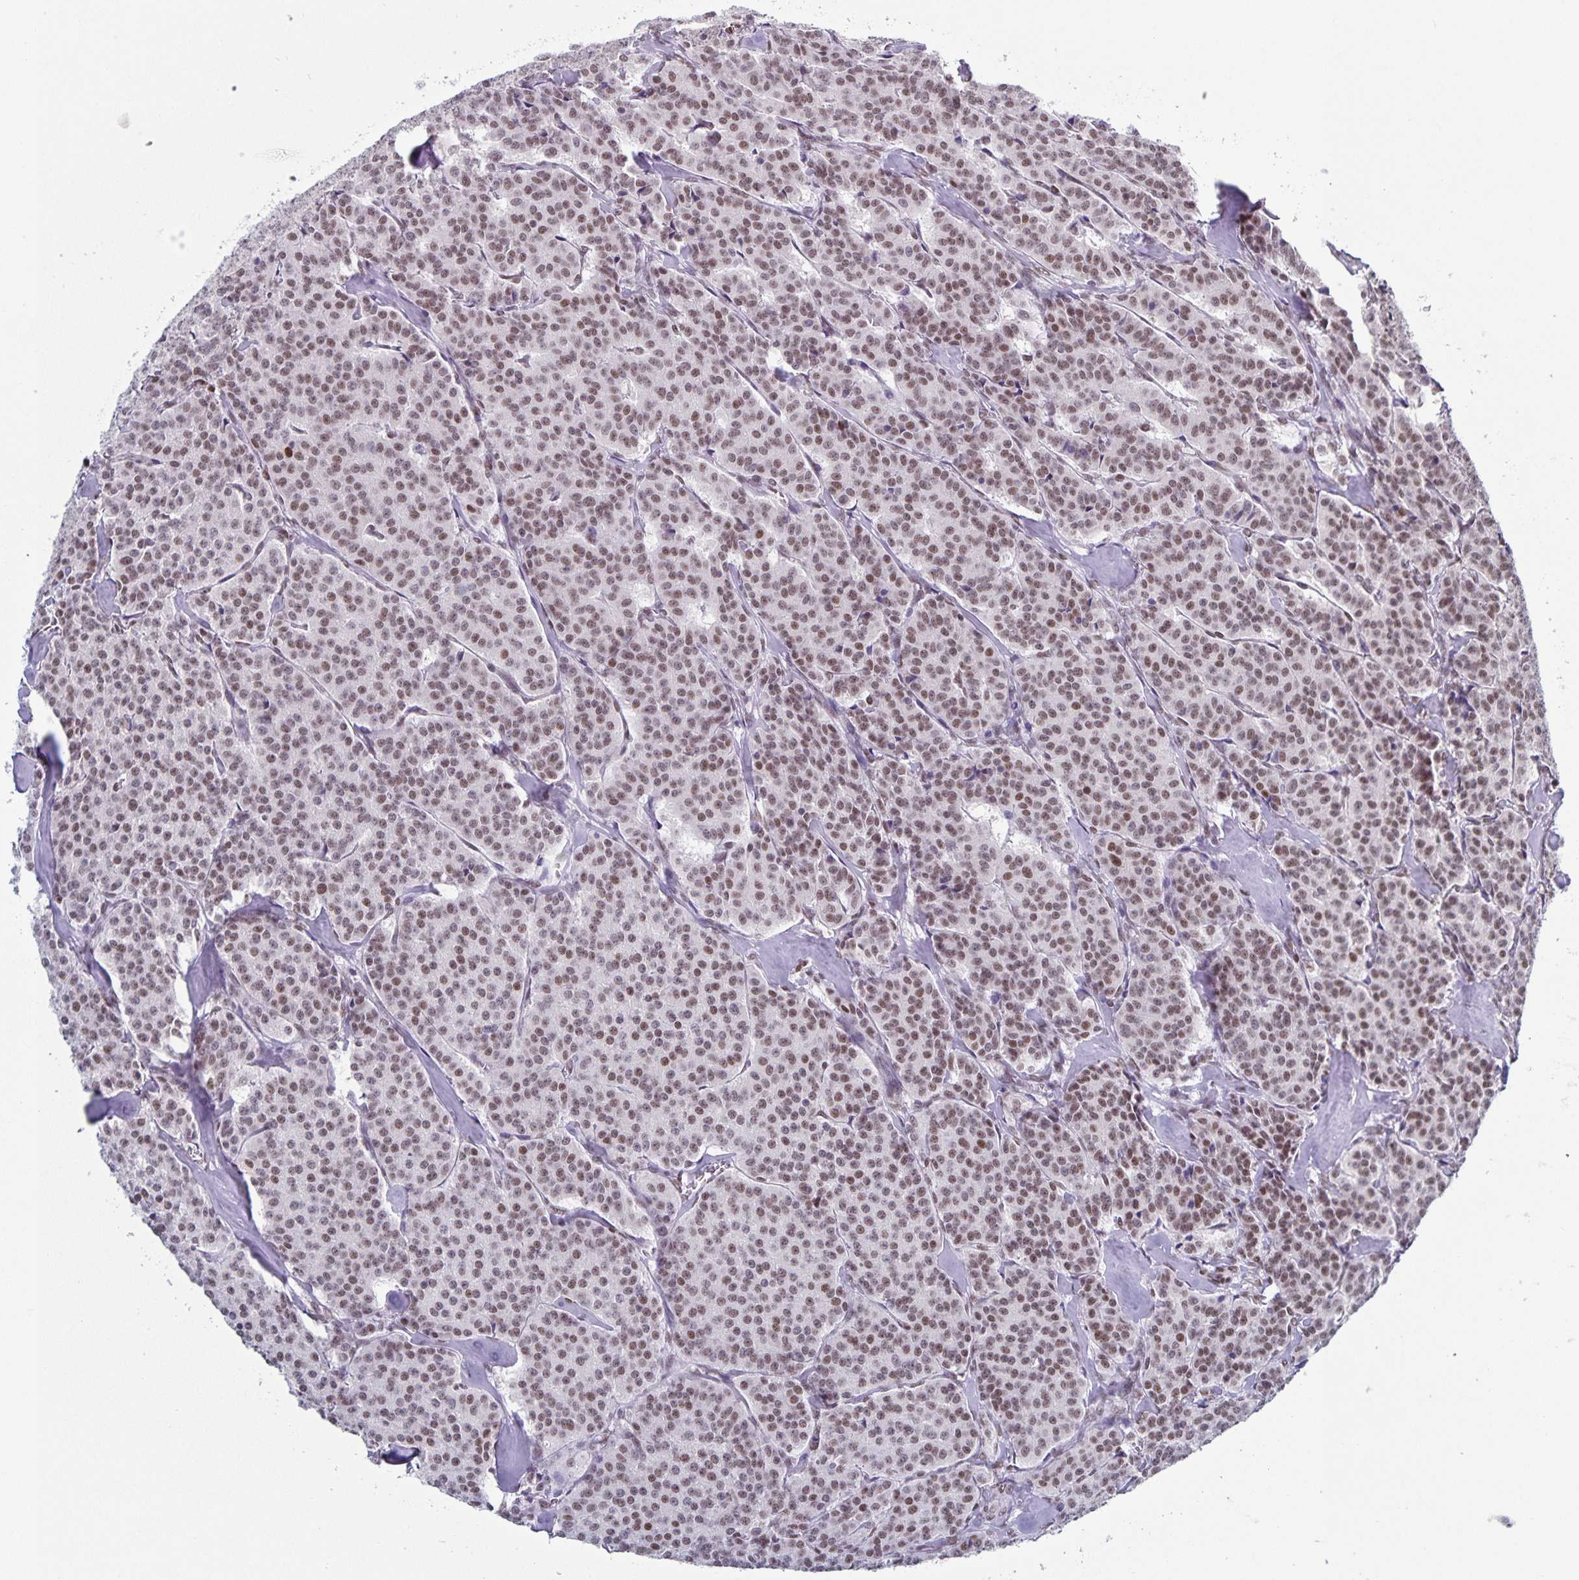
{"staining": {"intensity": "moderate", "quantity": ">75%", "location": "nuclear"}, "tissue": "carcinoid", "cell_type": "Tumor cells", "image_type": "cancer", "snomed": [{"axis": "morphology", "description": "Normal tissue, NOS"}, {"axis": "morphology", "description": "Carcinoid, malignant, NOS"}, {"axis": "topography", "description": "Lung"}], "caption": "The immunohistochemical stain labels moderate nuclear staining in tumor cells of malignant carcinoid tissue. The staining was performed using DAB (3,3'-diaminobenzidine), with brown indicating positive protein expression. Nuclei are stained blue with hematoxylin.", "gene": "JUND", "patient": {"sex": "female", "age": 46}}